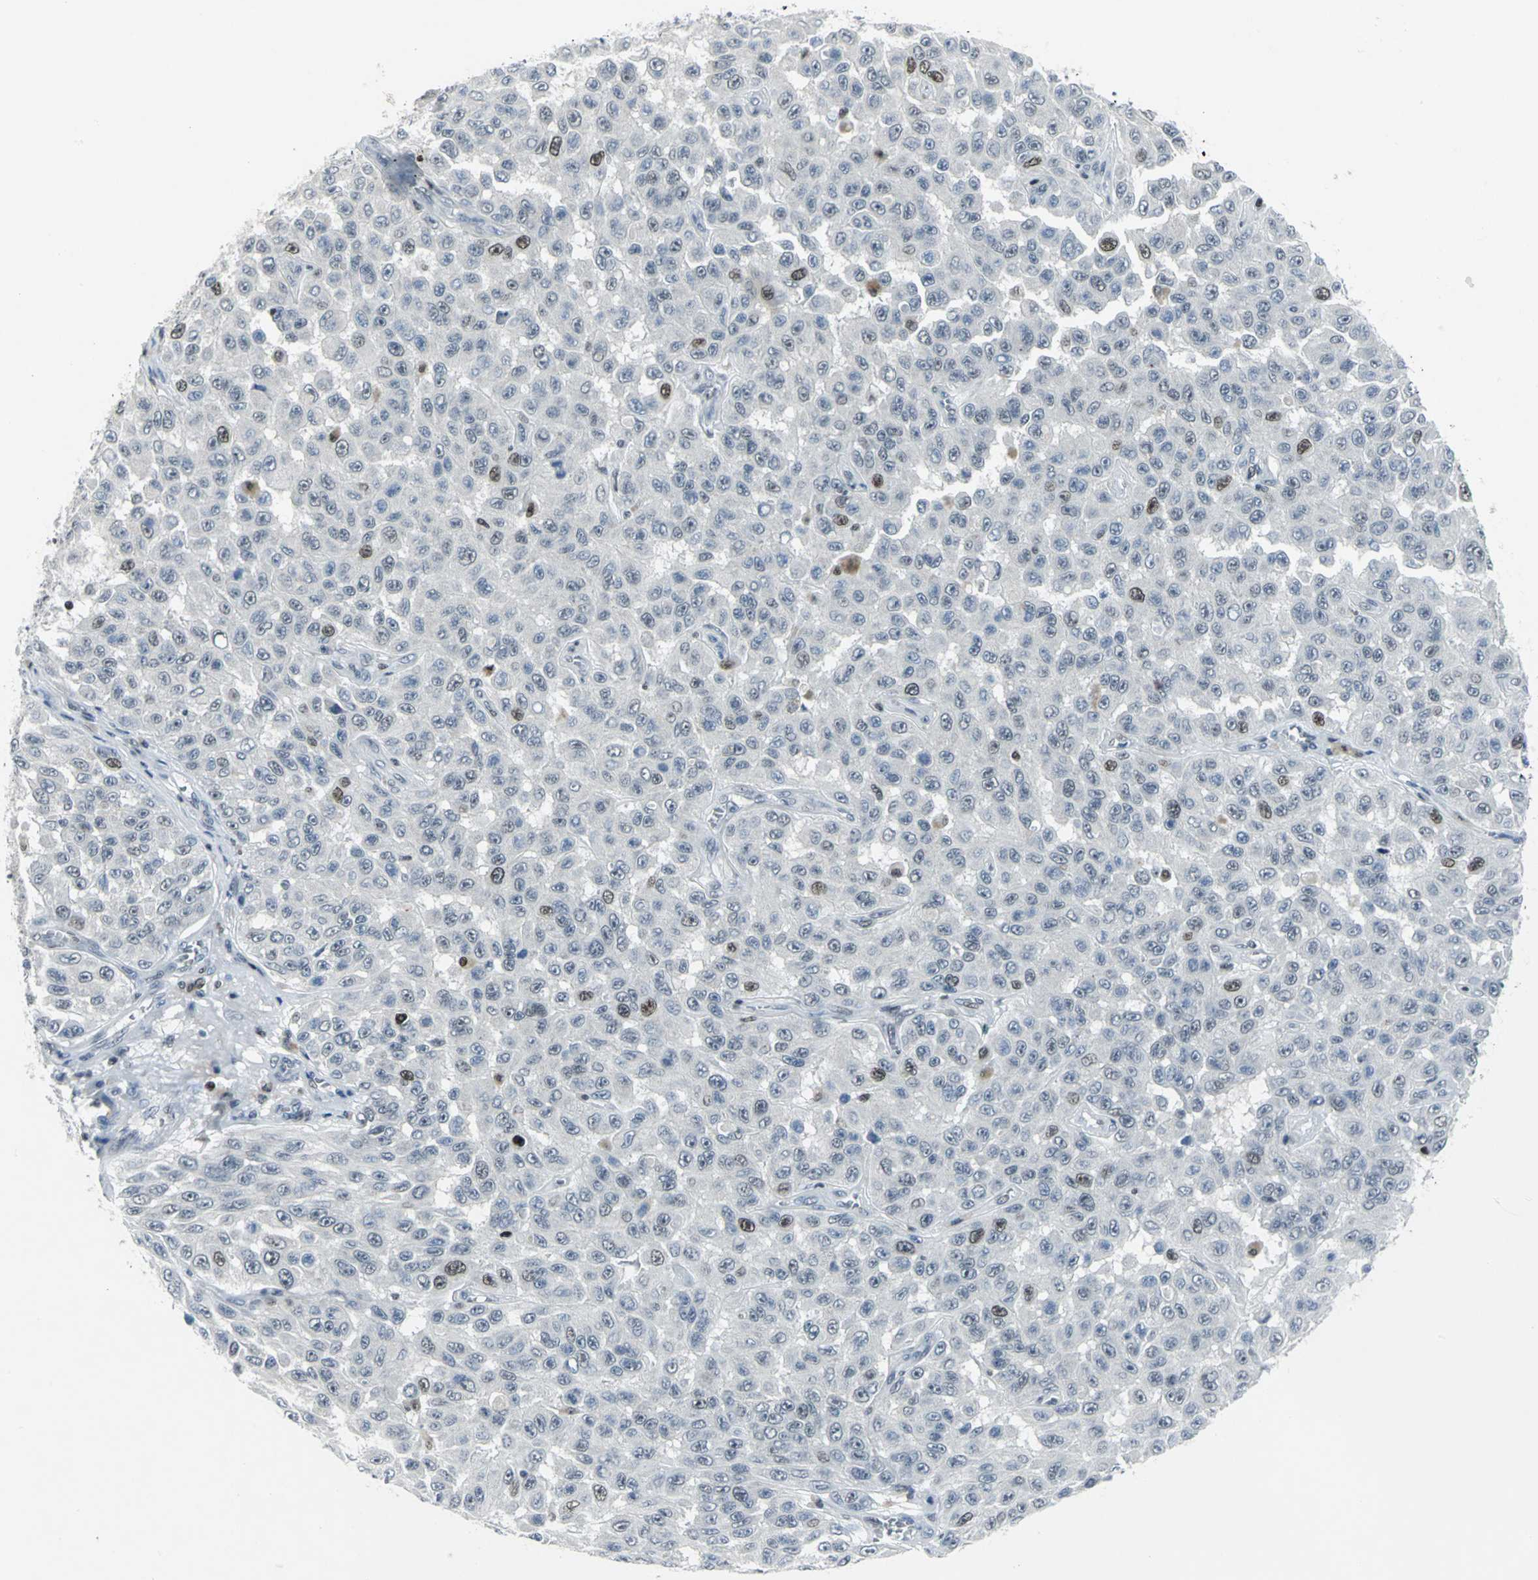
{"staining": {"intensity": "weak", "quantity": "<25%", "location": "nuclear"}, "tissue": "melanoma", "cell_type": "Tumor cells", "image_type": "cancer", "snomed": [{"axis": "morphology", "description": "Malignant melanoma, NOS"}, {"axis": "topography", "description": "Skin"}], "caption": "Malignant melanoma was stained to show a protein in brown. There is no significant positivity in tumor cells. Nuclei are stained in blue.", "gene": "RPA1", "patient": {"sex": "male", "age": 30}}